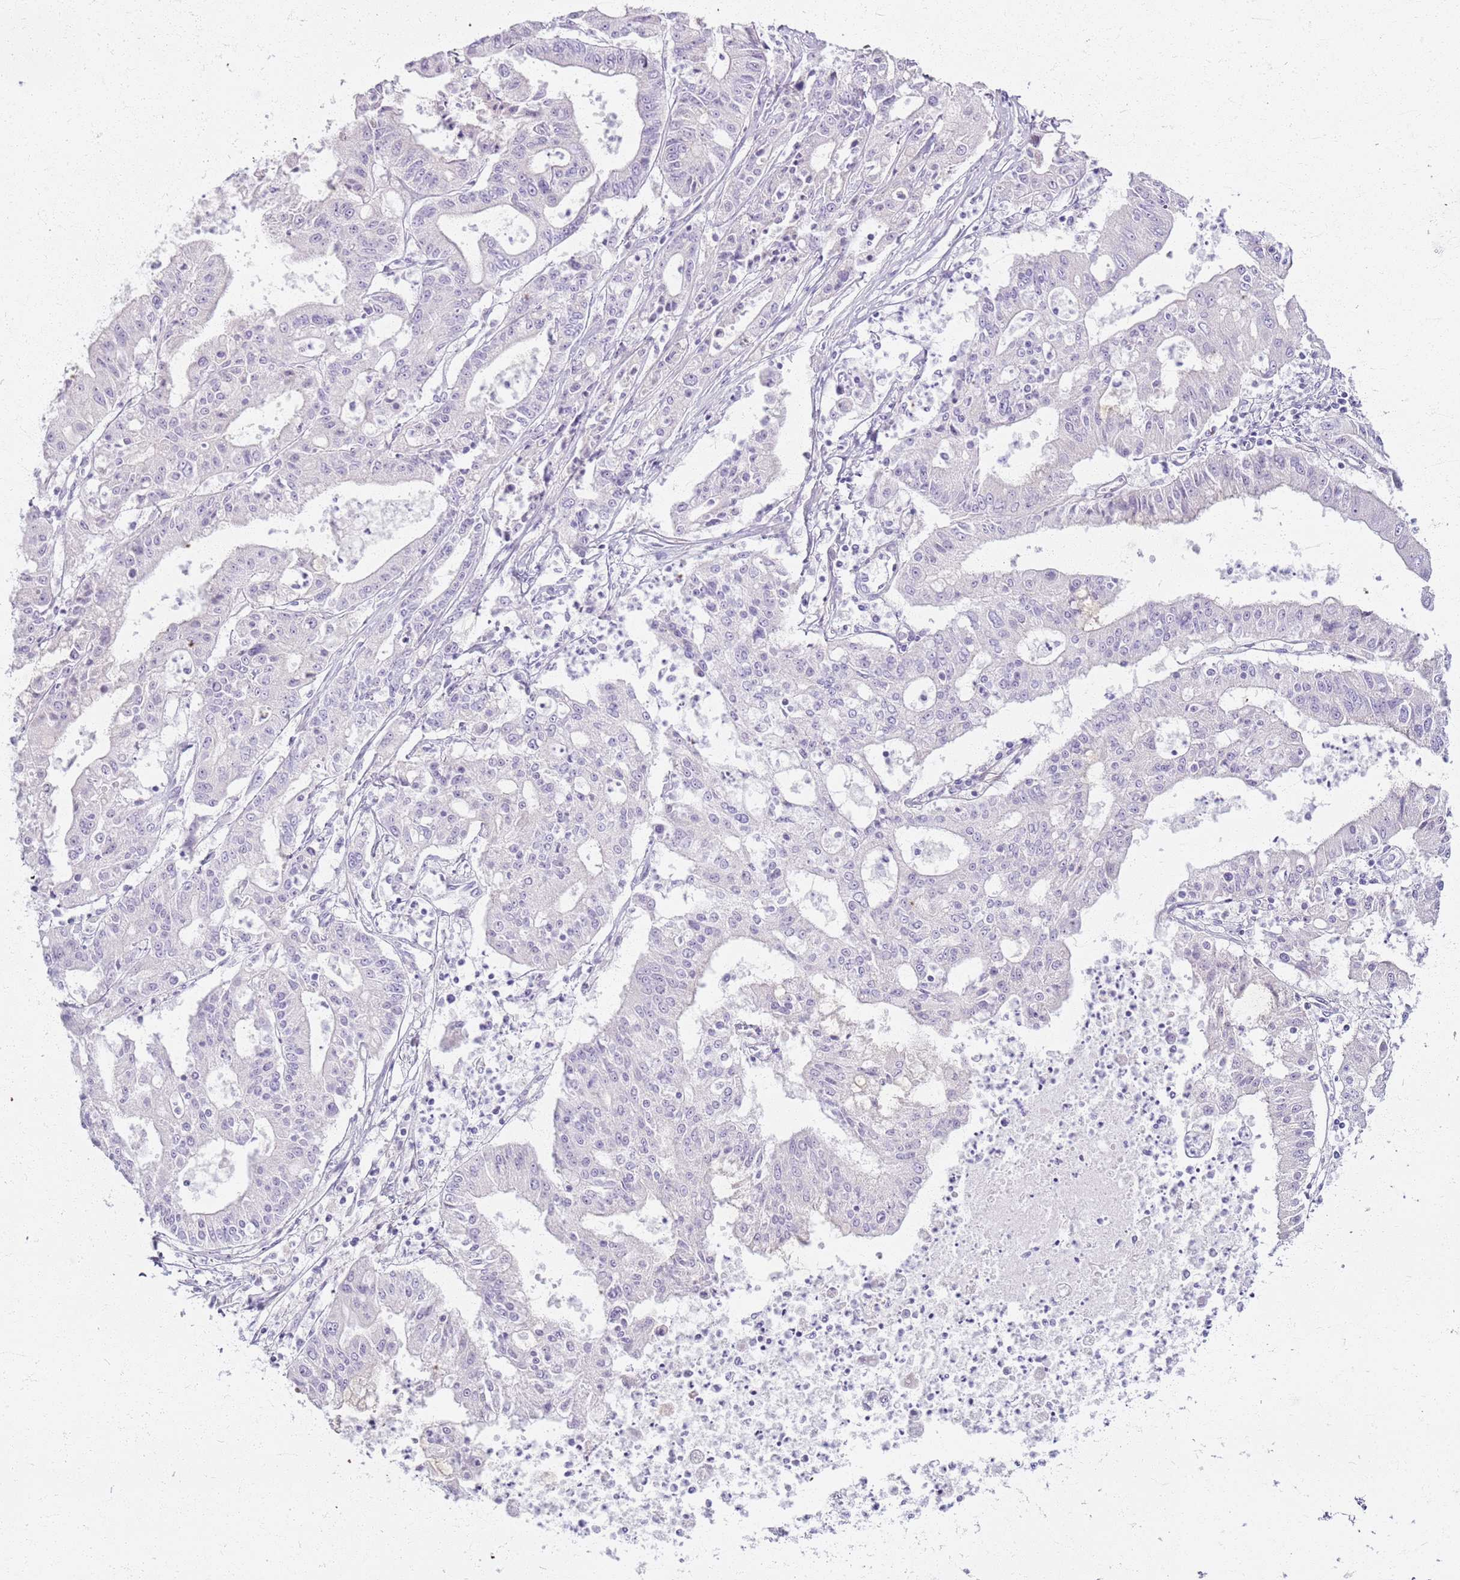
{"staining": {"intensity": "negative", "quantity": "none", "location": "none"}, "tissue": "ovarian cancer", "cell_type": "Tumor cells", "image_type": "cancer", "snomed": [{"axis": "morphology", "description": "Cystadenocarcinoma, mucinous, NOS"}, {"axis": "topography", "description": "Ovary"}], "caption": "High magnification brightfield microscopy of ovarian cancer (mucinous cystadenocarcinoma) stained with DAB (3,3'-diaminobenzidine) (brown) and counterstained with hematoxylin (blue): tumor cells show no significant staining.", "gene": "CSRP3", "patient": {"sex": "female", "age": 70}}